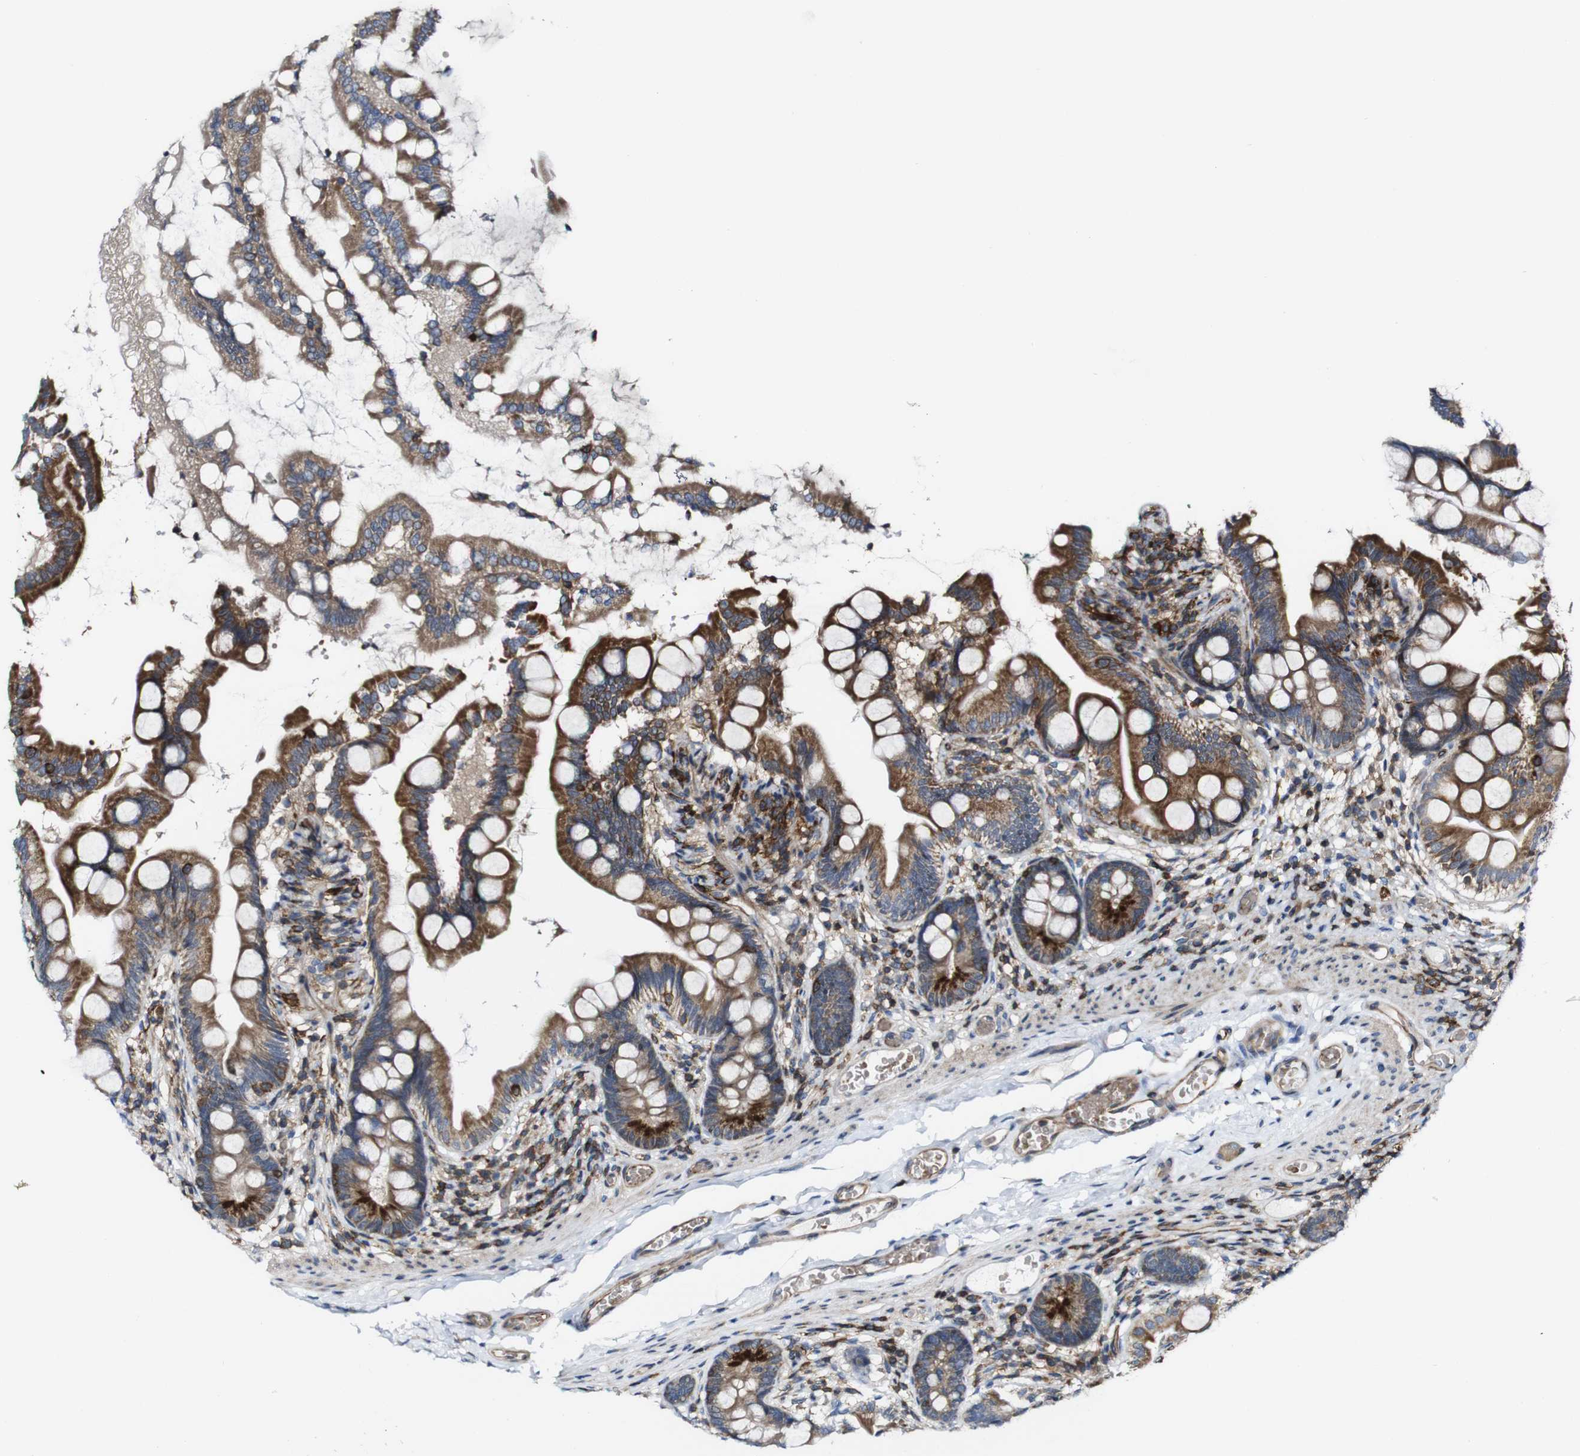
{"staining": {"intensity": "strong", "quantity": ">75%", "location": "cytoplasmic/membranous"}, "tissue": "small intestine", "cell_type": "Glandular cells", "image_type": "normal", "snomed": [{"axis": "morphology", "description": "Normal tissue, NOS"}, {"axis": "topography", "description": "Small intestine"}], "caption": "Protein staining of unremarkable small intestine shows strong cytoplasmic/membranous positivity in approximately >75% of glandular cells.", "gene": "JAK2", "patient": {"sex": "female", "age": 56}}